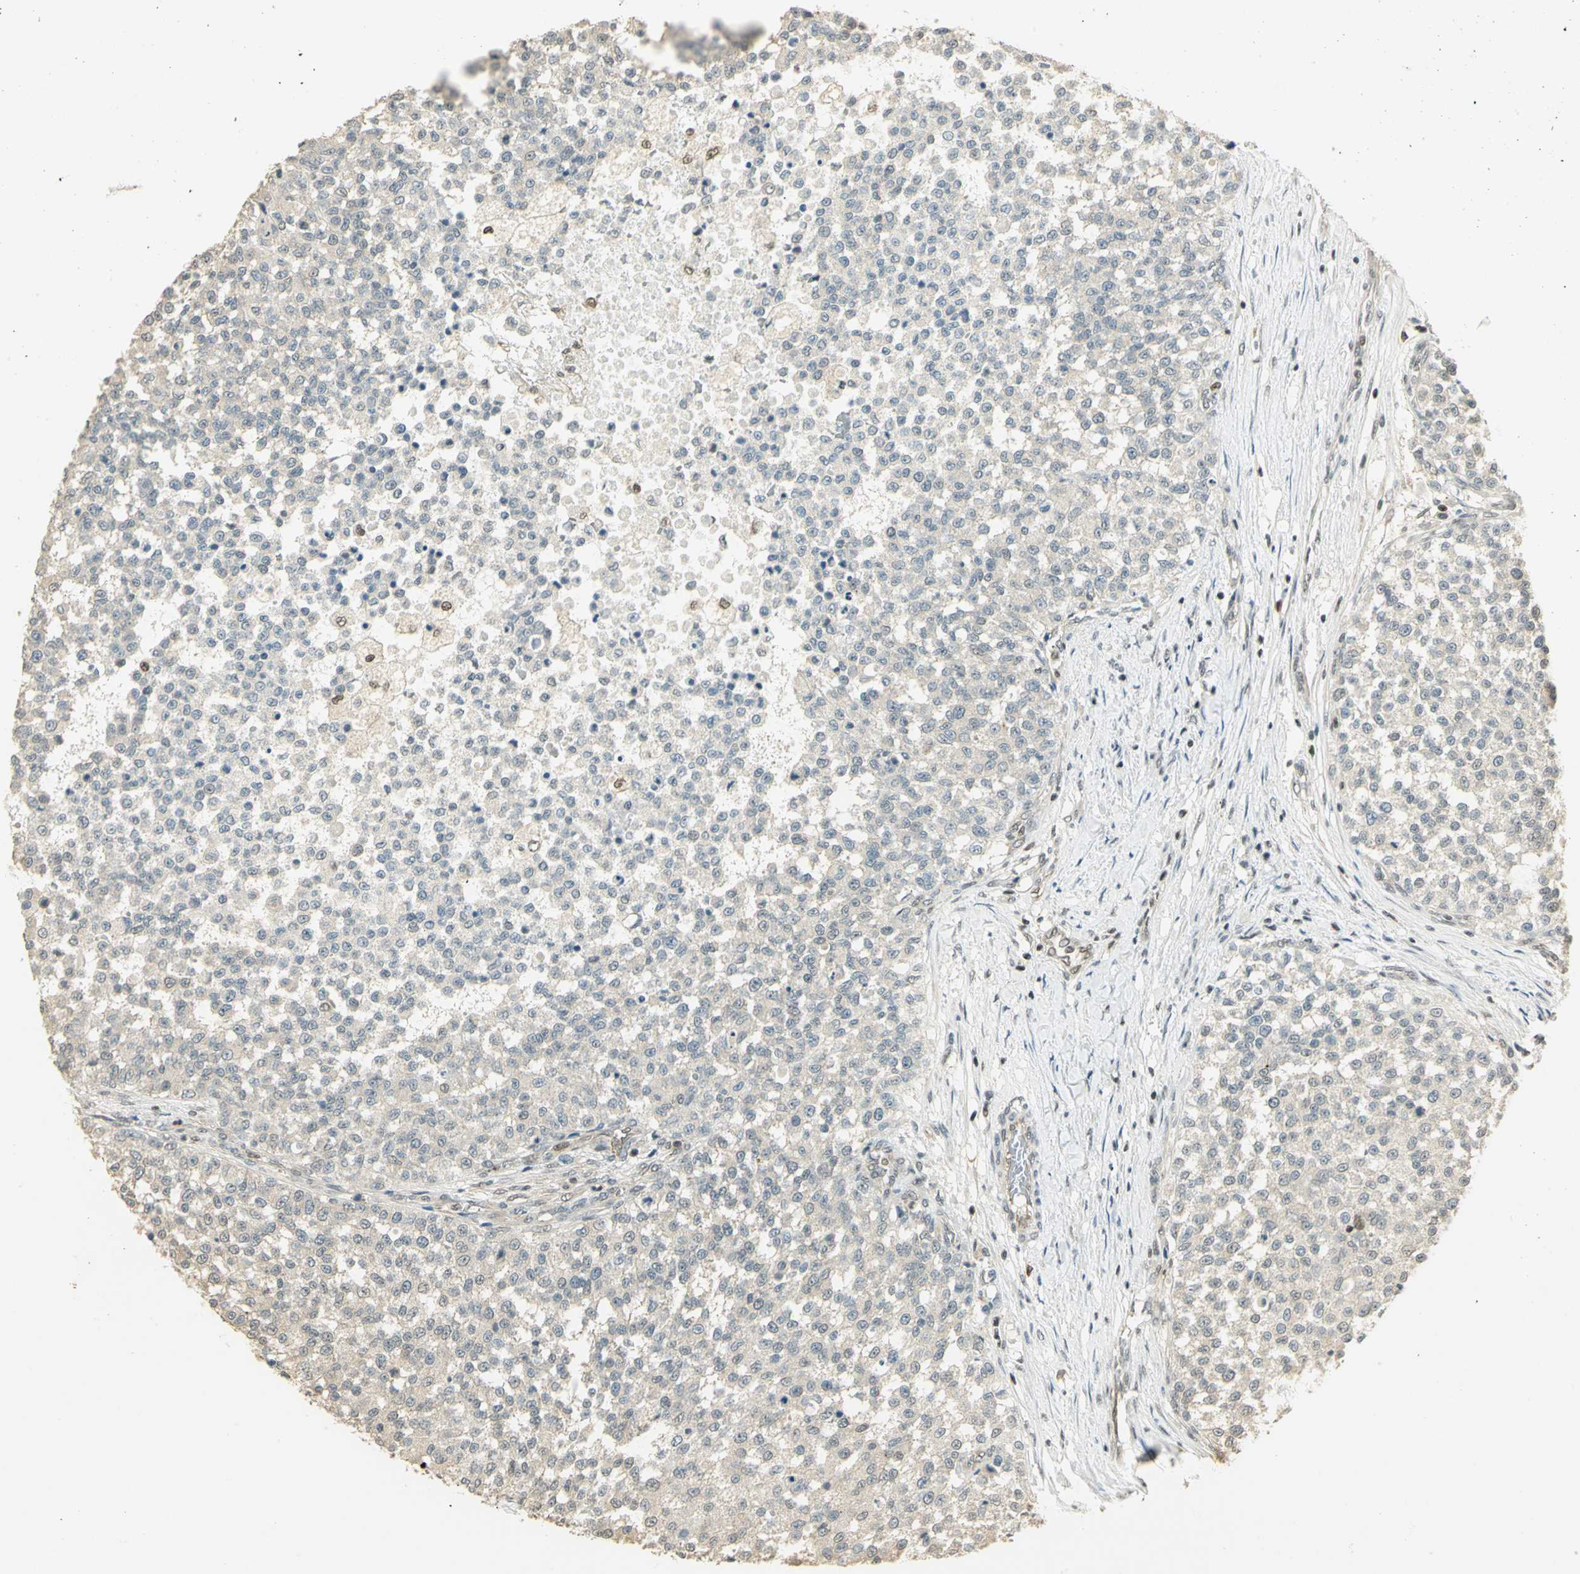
{"staining": {"intensity": "negative", "quantity": "none", "location": "none"}, "tissue": "testis cancer", "cell_type": "Tumor cells", "image_type": "cancer", "snomed": [{"axis": "morphology", "description": "Seminoma, NOS"}, {"axis": "topography", "description": "Testis"}], "caption": "DAB (3,3'-diaminobenzidine) immunohistochemical staining of testis cancer displays no significant staining in tumor cells.", "gene": "ELF1", "patient": {"sex": "male", "age": 59}}